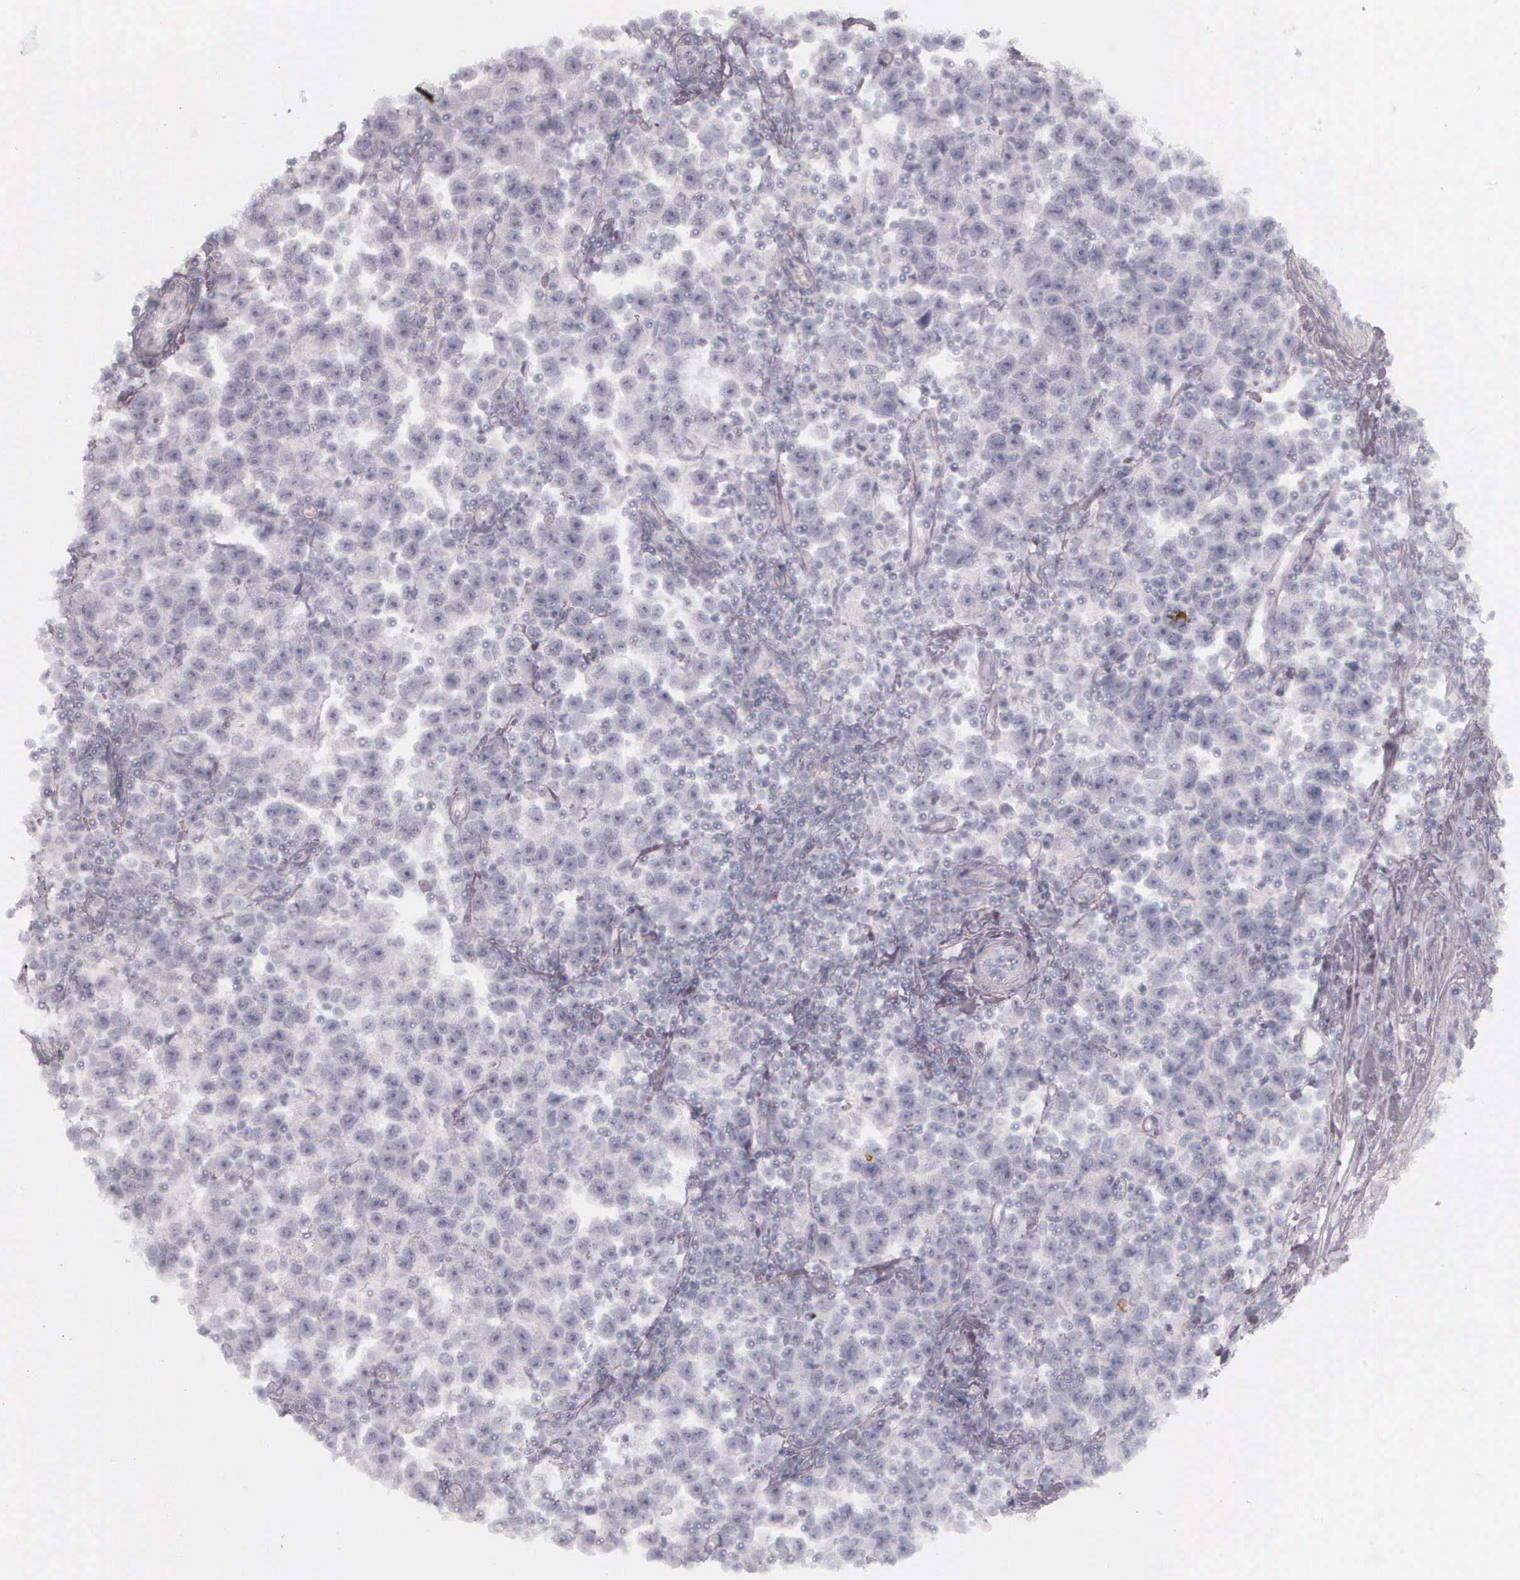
{"staining": {"intensity": "negative", "quantity": "none", "location": "none"}, "tissue": "testis cancer", "cell_type": "Tumor cells", "image_type": "cancer", "snomed": [{"axis": "morphology", "description": "Seminoma, NOS"}, {"axis": "topography", "description": "Testis"}], "caption": "An IHC histopathology image of testis cancer is shown. There is no staining in tumor cells of testis cancer. Nuclei are stained in blue.", "gene": "KRT14", "patient": {"sex": "male", "age": 43}}